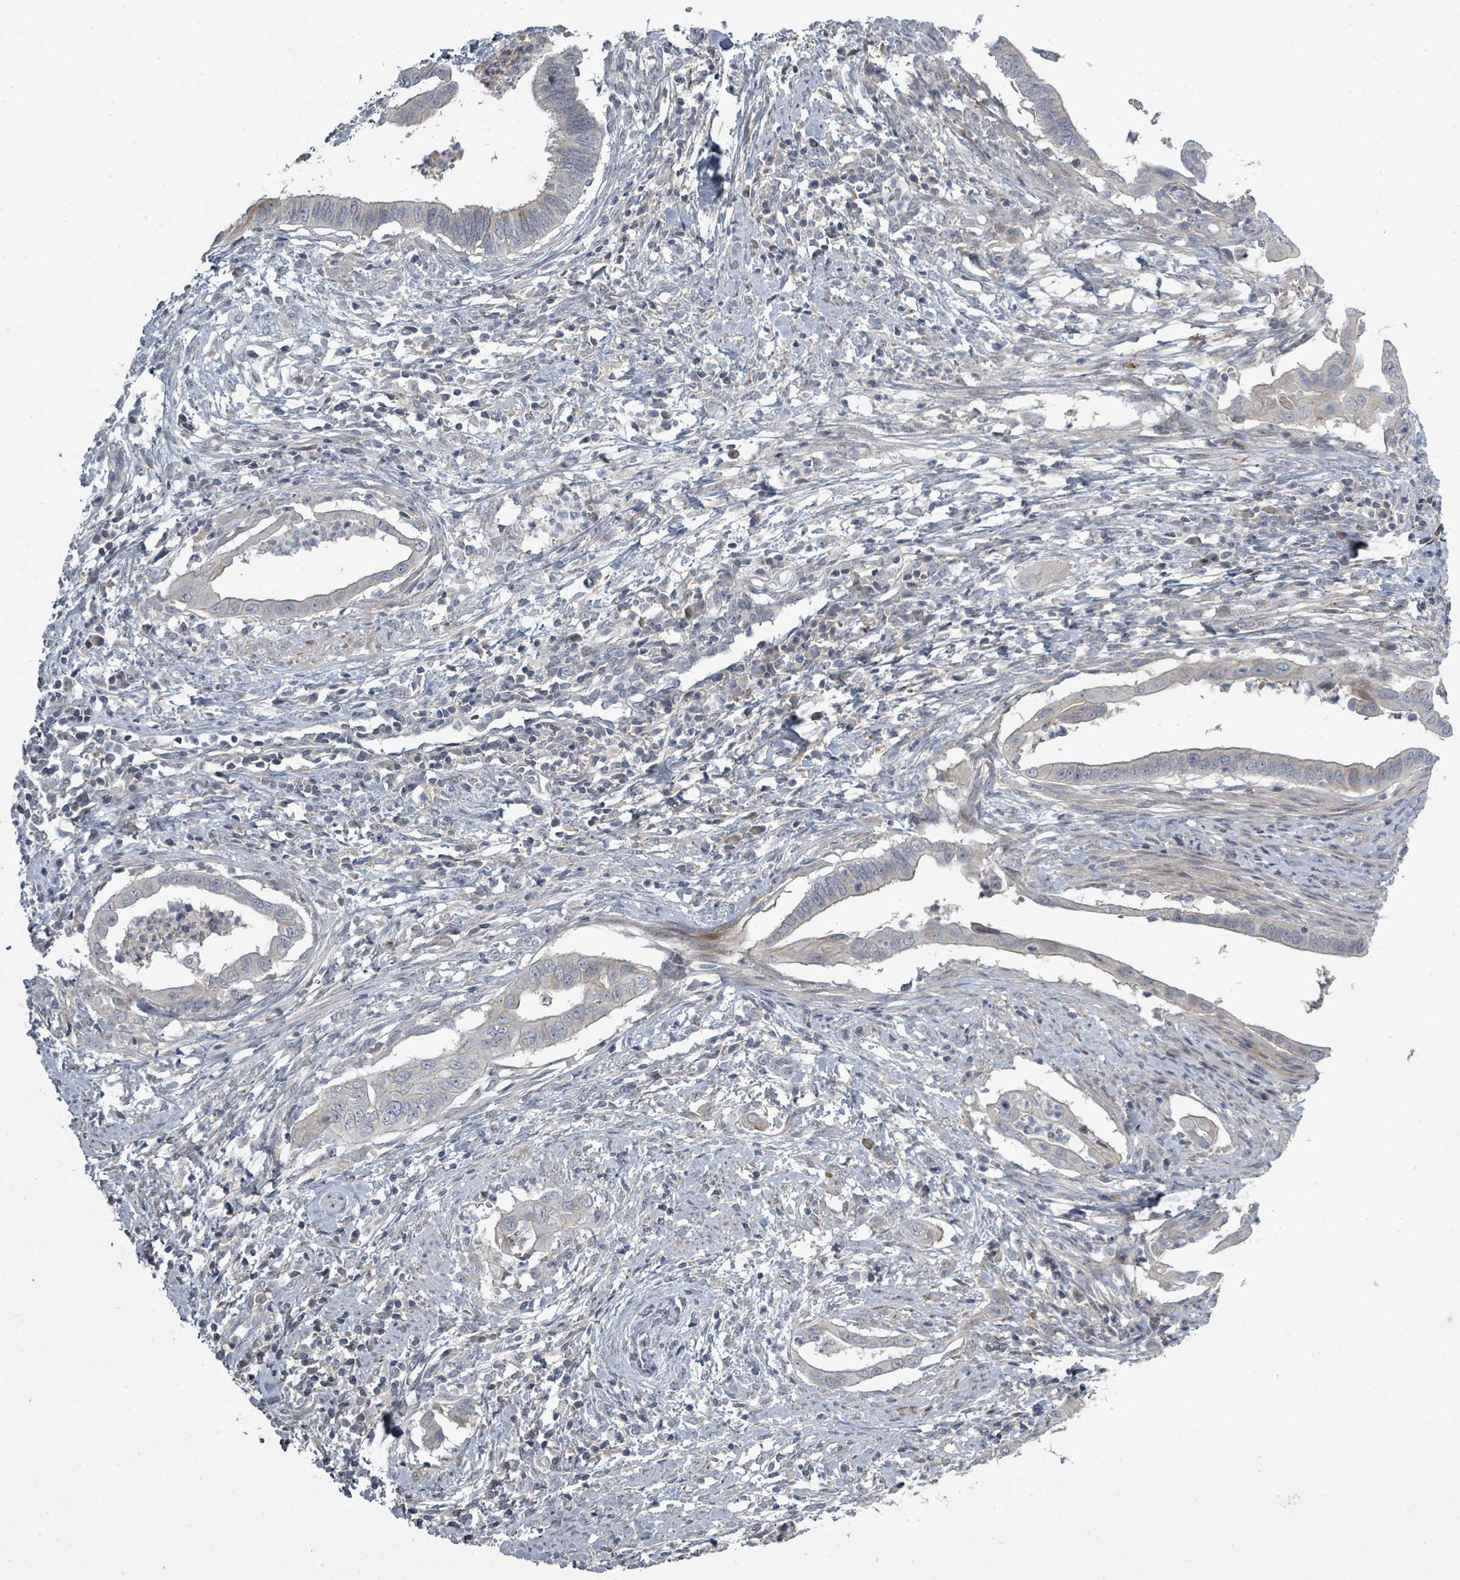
{"staining": {"intensity": "negative", "quantity": "none", "location": "none"}, "tissue": "cervical cancer", "cell_type": "Tumor cells", "image_type": "cancer", "snomed": [{"axis": "morphology", "description": "Adenocarcinoma, NOS"}, {"axis": "topography", "description": "Cervix"}], "caption": "This is an IHC photomicrograph of cervical adenocarcinoma. There is no positivity in tumor cells.", "gene": "LEFTY2", "patient": {"sex": "female", "age": 42}}